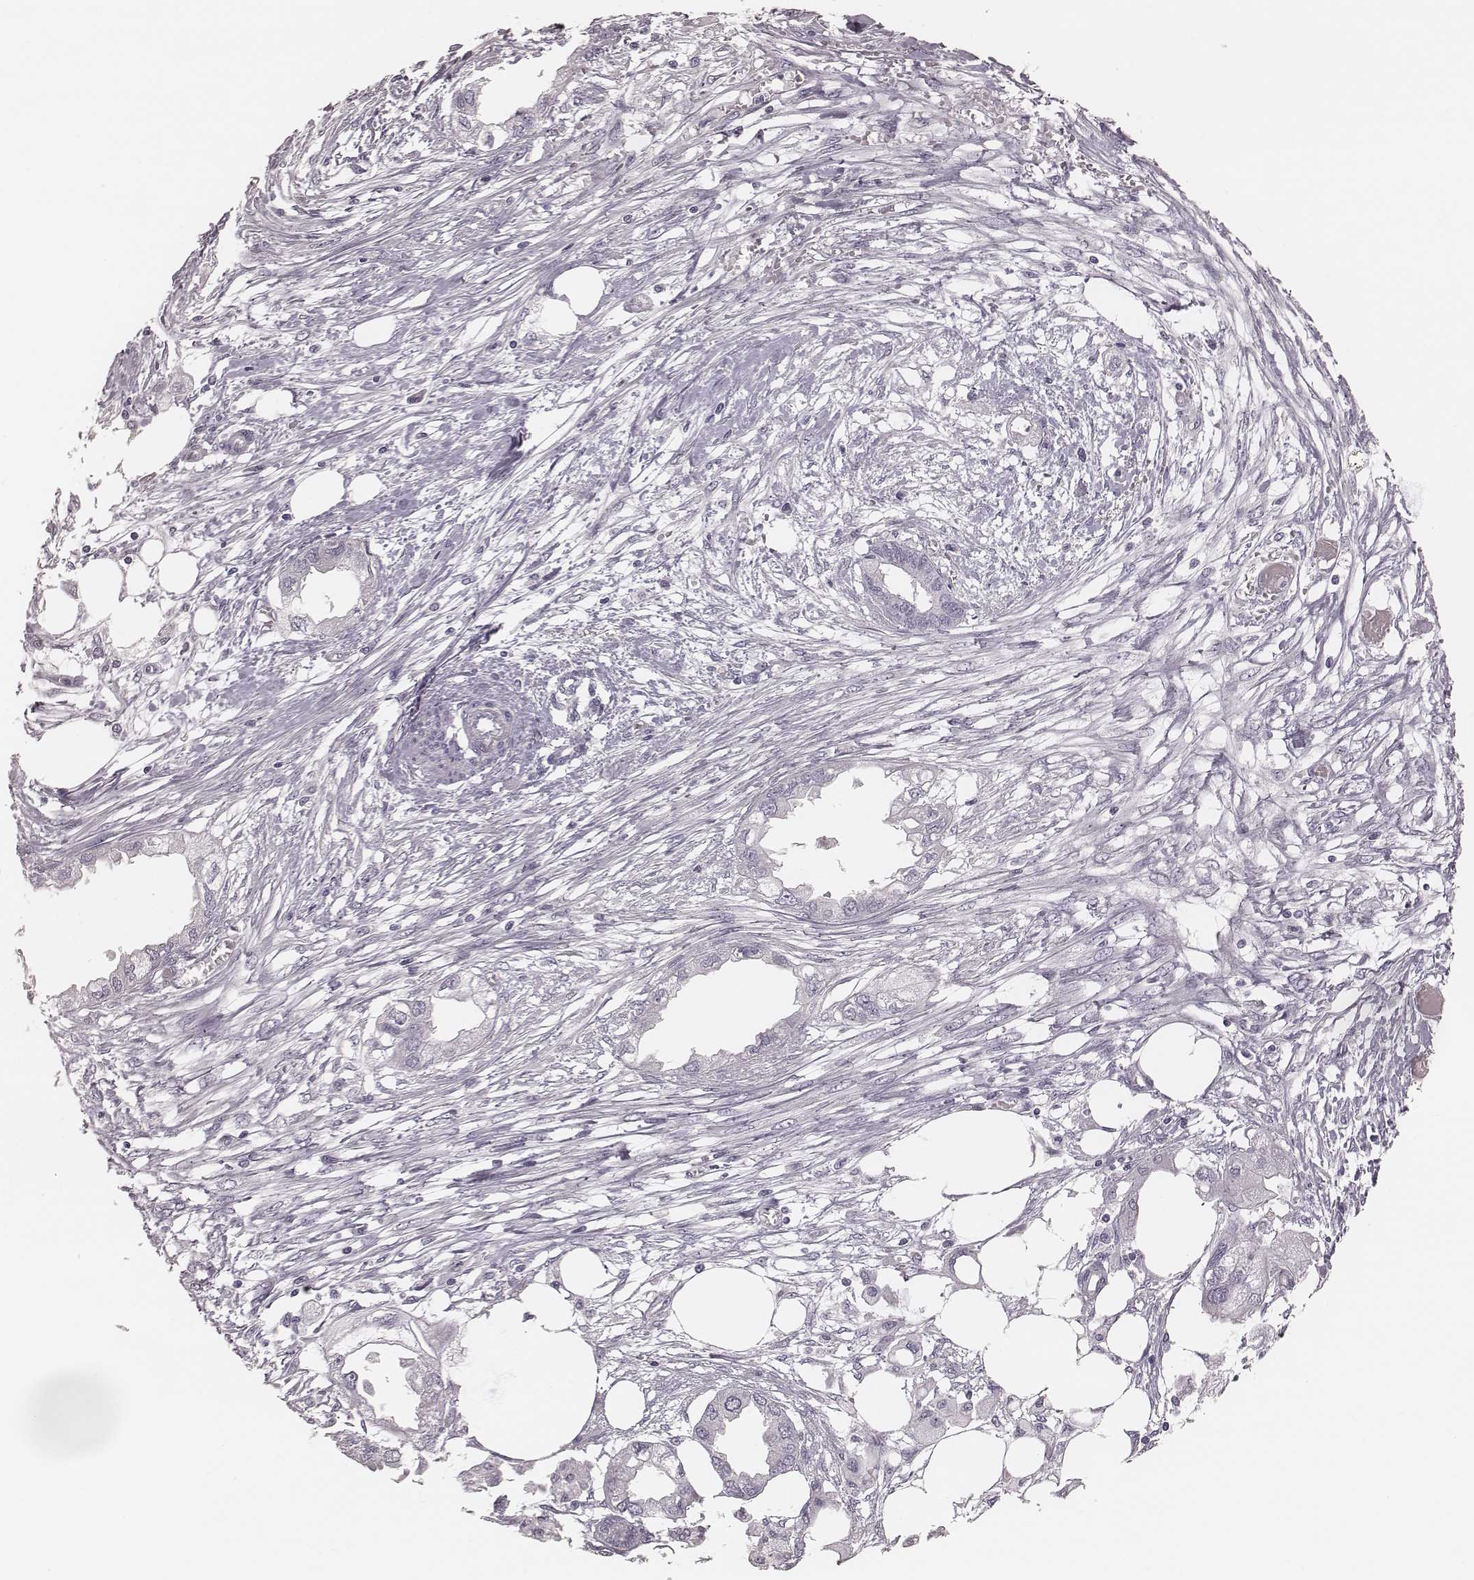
{"staining": {"intensity": "negative", "quantity": "none", "location": "none"}, "tissue": "endometrial cancer", "cell_type": "Tumor cells", "image_type": "cancer", "snomed": [{"axis": "morphology", "description": "Adenocarcinoma, NOS"}, {"axis": "morphology", "description": "Adenocarcinoma, metastatic, NOS"}, {"axis": "topography", "description": "Adipose tissue"}, {"axis": "topography", "description": "Endometrium"}], "caption": "The immunohistochemistry (IHC) histopathology image has no significant expression in tumor cells of endometrial cancer tissue.", "gene": "SPA17", "patient": {"sex": "female", "age": 67}}